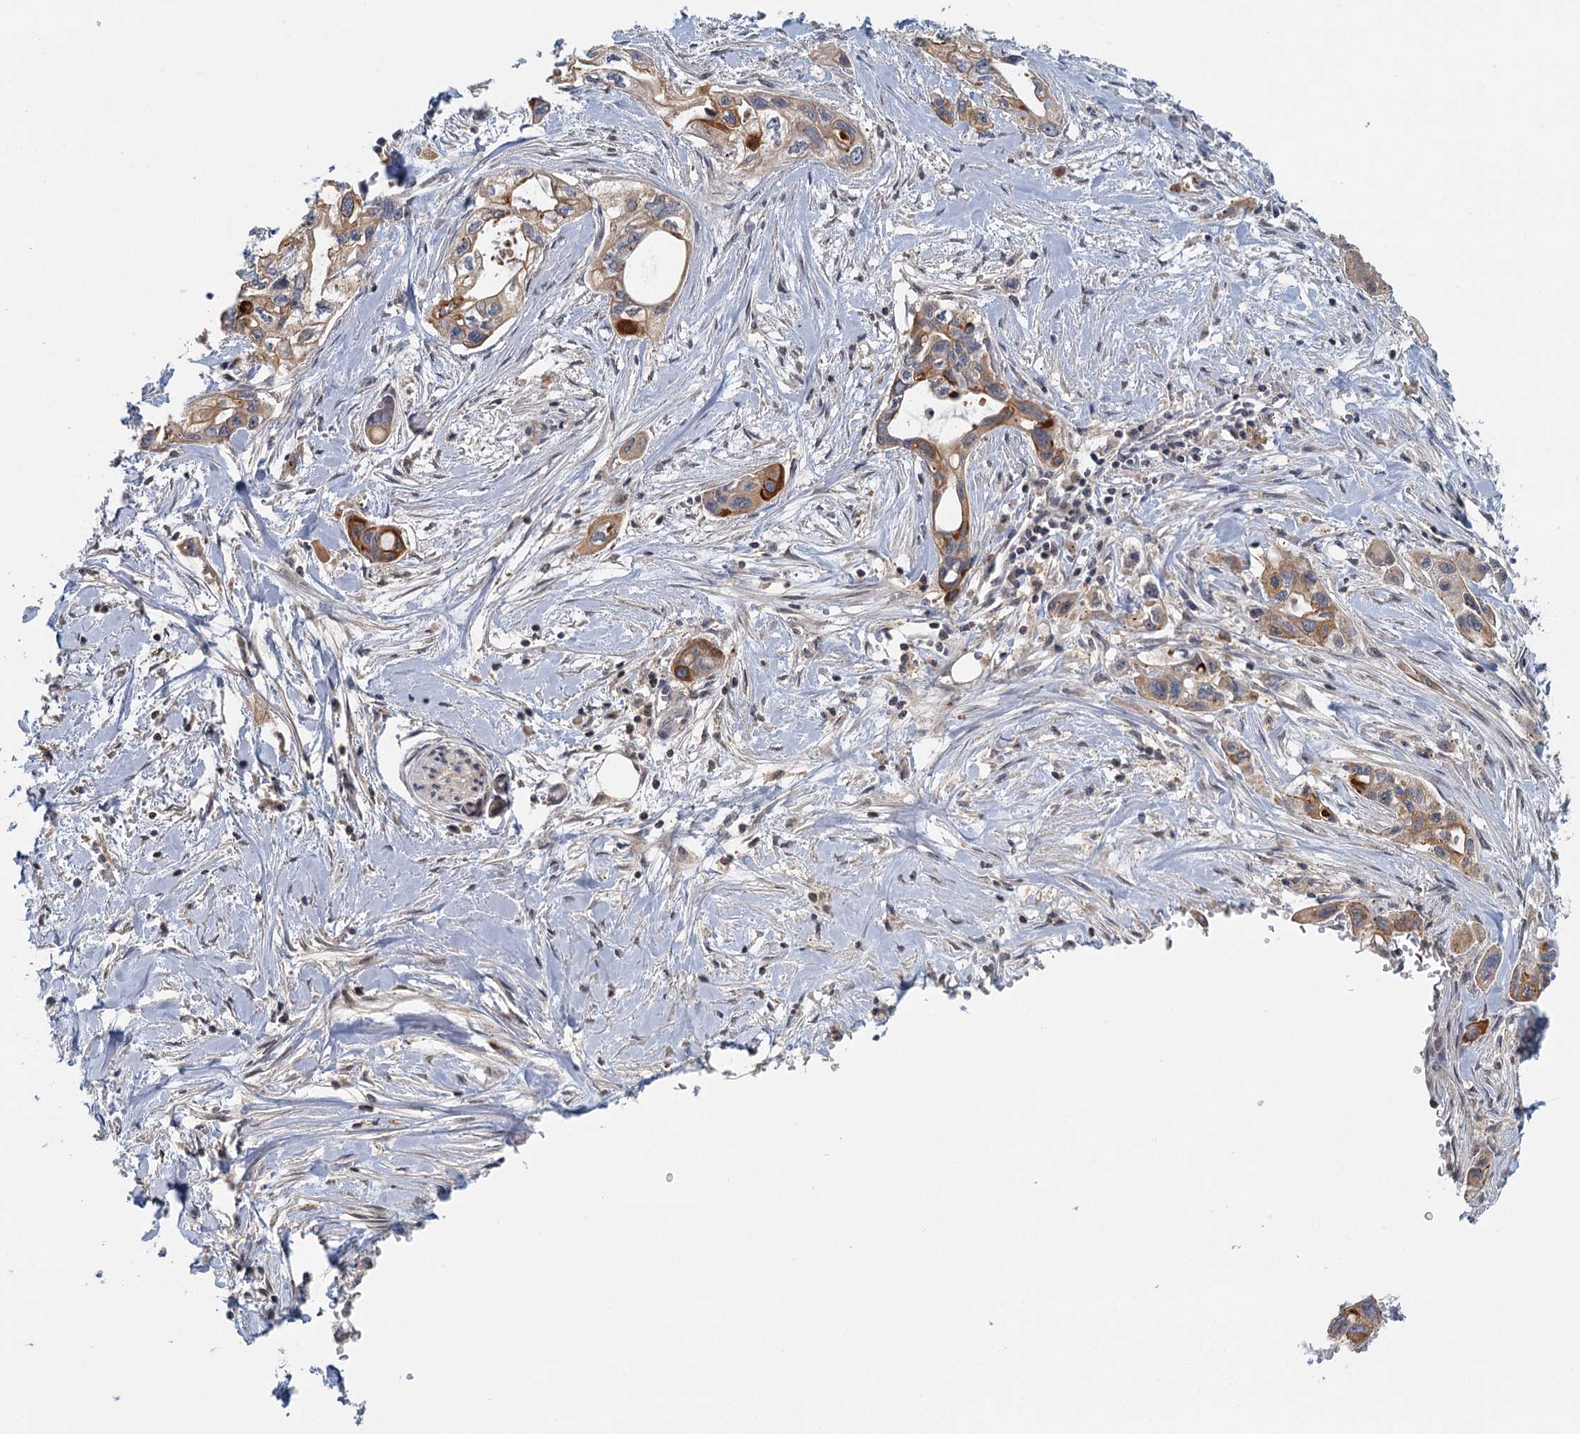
{"staining": {"intensity": "moderate", "quantity": "25%-75%", "location": "cytoplasmic/membranous"}, "tissue": "pancreatic cancer", "cell_type": "Tumor cells", "image_type": "cancer", "snomed": [{"axis": "morphology", "description": "Adenocarcinoma, NOS"}, {"axis": "topography", "description": "Pancreas"}], "caption": "Protein expression analysis of pancreatic adenocarcinoma demonstrates moderate cytoplasmic/membranous positivity in about 25%-75% of tumor cells.", "gene": "GPATCH11", "patient": {"sex": "male", "age": 75}}